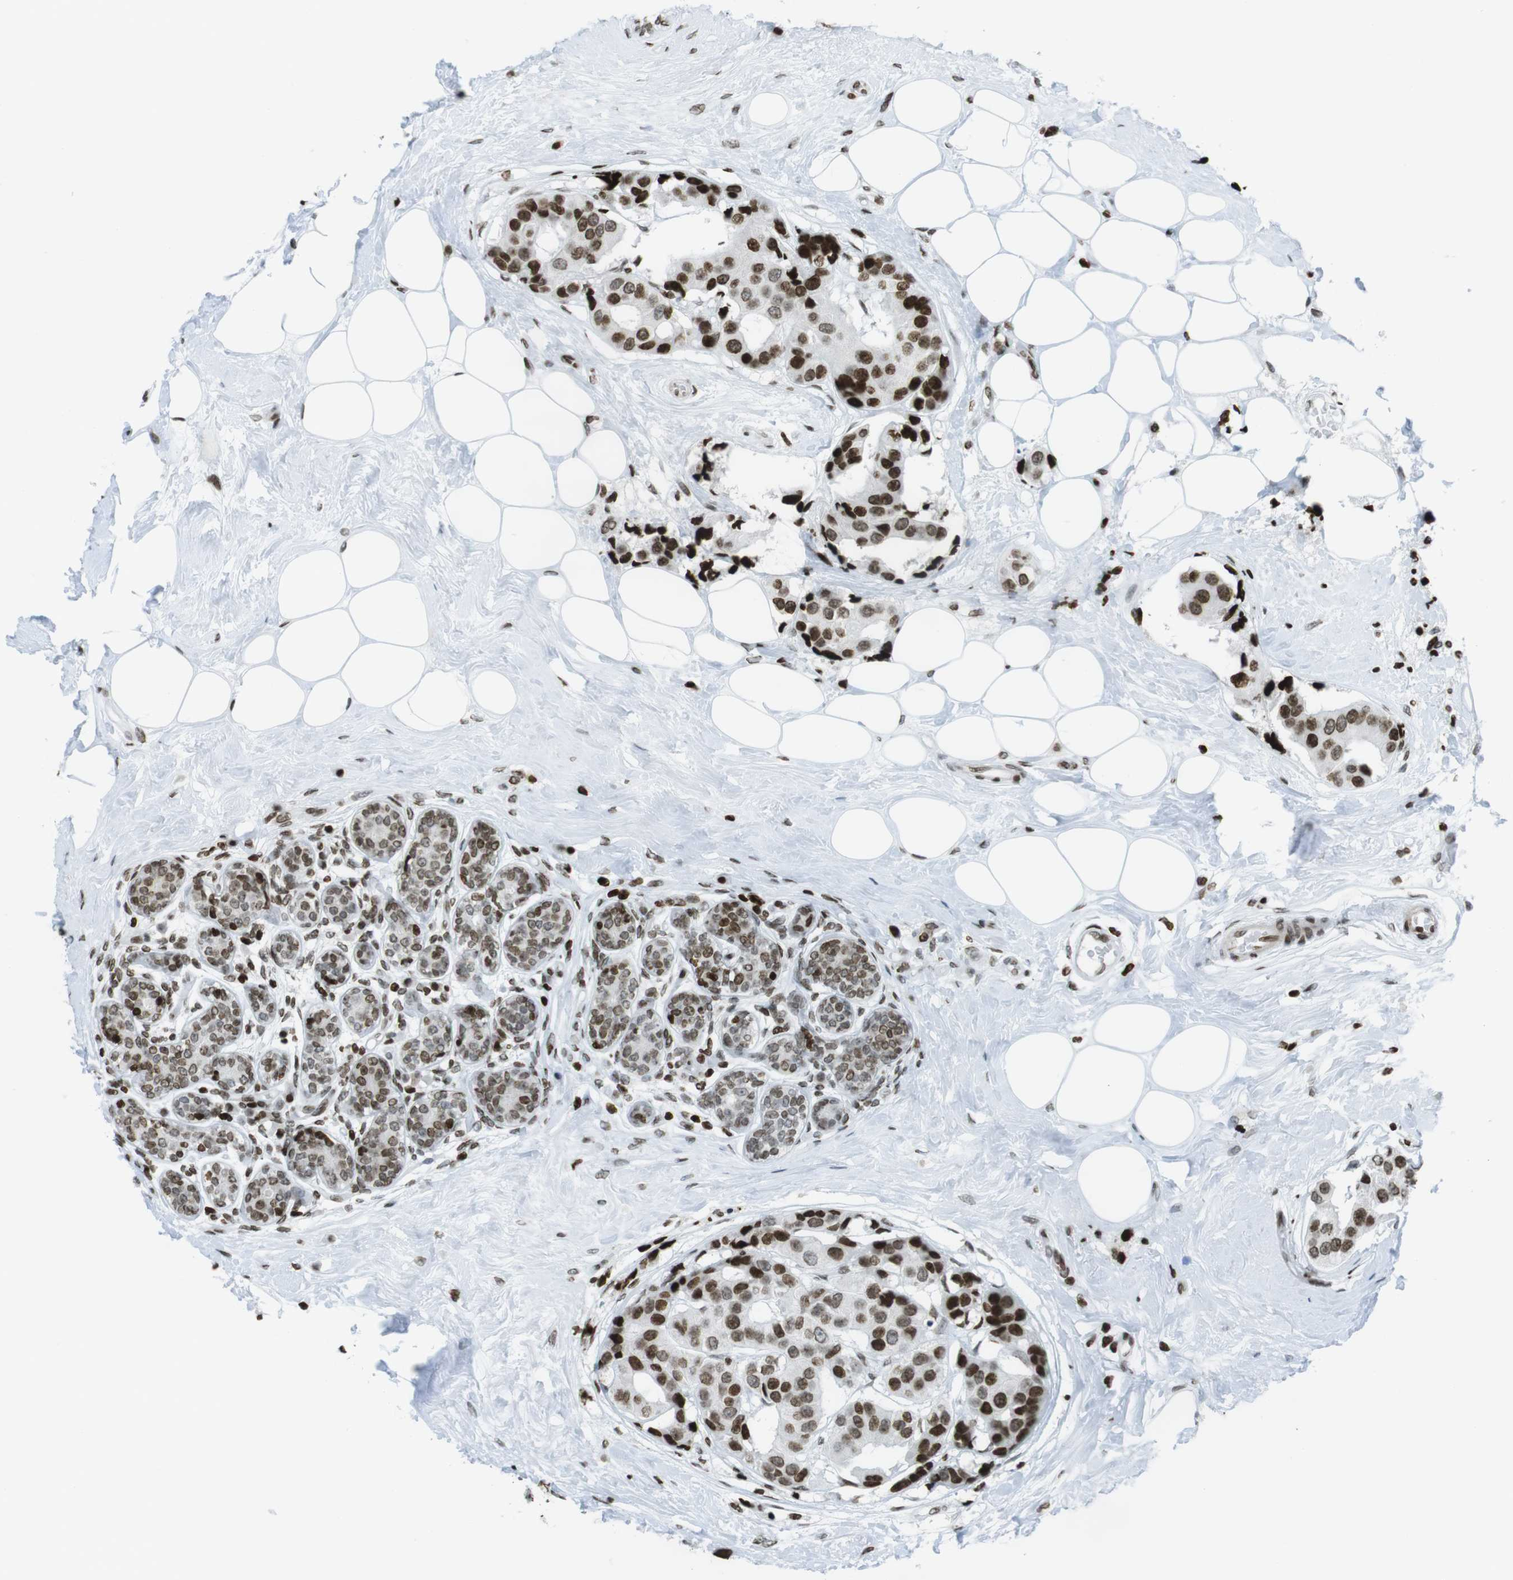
{"staining": {"intensity": "strong", "quantity": ">75%", "location": "nuclear"}, "tissue": "breast cancer", "cell_type": "Tumor cells", "image_type": "cancer", "snomed": [{"axis": "morphology", "description": "Normal tissue, NOS"}, {"axis": "morphology", "description": "Duct carcinoma"}, {"axis": "topography", "description": "Breast"}], "caption": "Human breast intraductal carcinoma stained with a protein marker displays strong staining in tumor cells.", "gene": "H2AC8", "patient": {"sex": "female", "age": 39}}